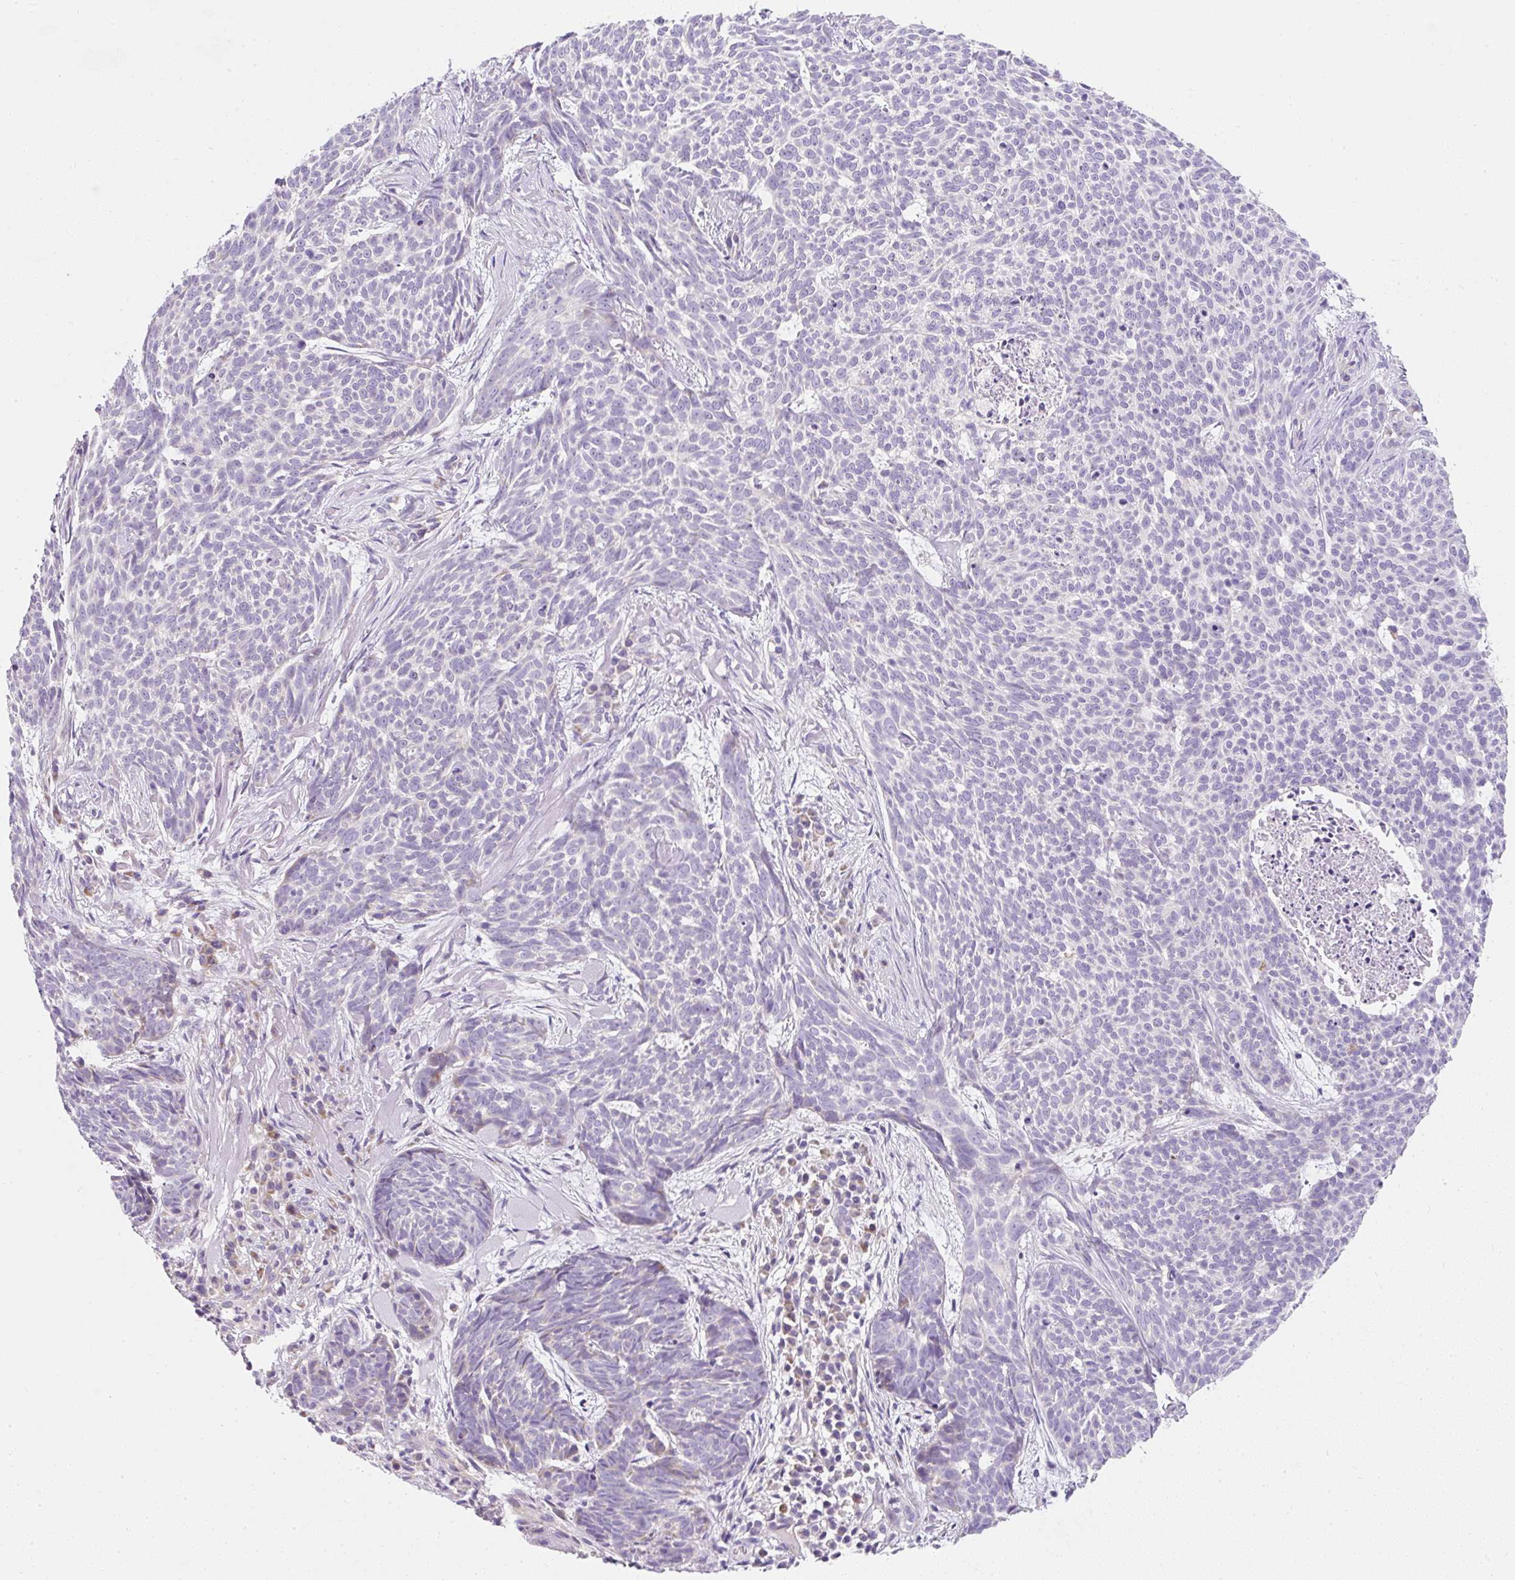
{"staining": {"intensity": "negative", "quantity": "none", "location": "none"}, "tissue": "skin cancer", "cell_type": "Tumor cells", "image_type": "cancer", "snomed": [{"axis": "morphology", "description": "Basal cell carcinoma"}, {"axis": "topography", "description": "Skin"}], "caption": "This is an IHC photomicrograph of skin cancer (basal cell carcinoma). There is no expression in tumor cells.", "gene": "DTX4", "patient": {"sex": "female", "age": 93}}